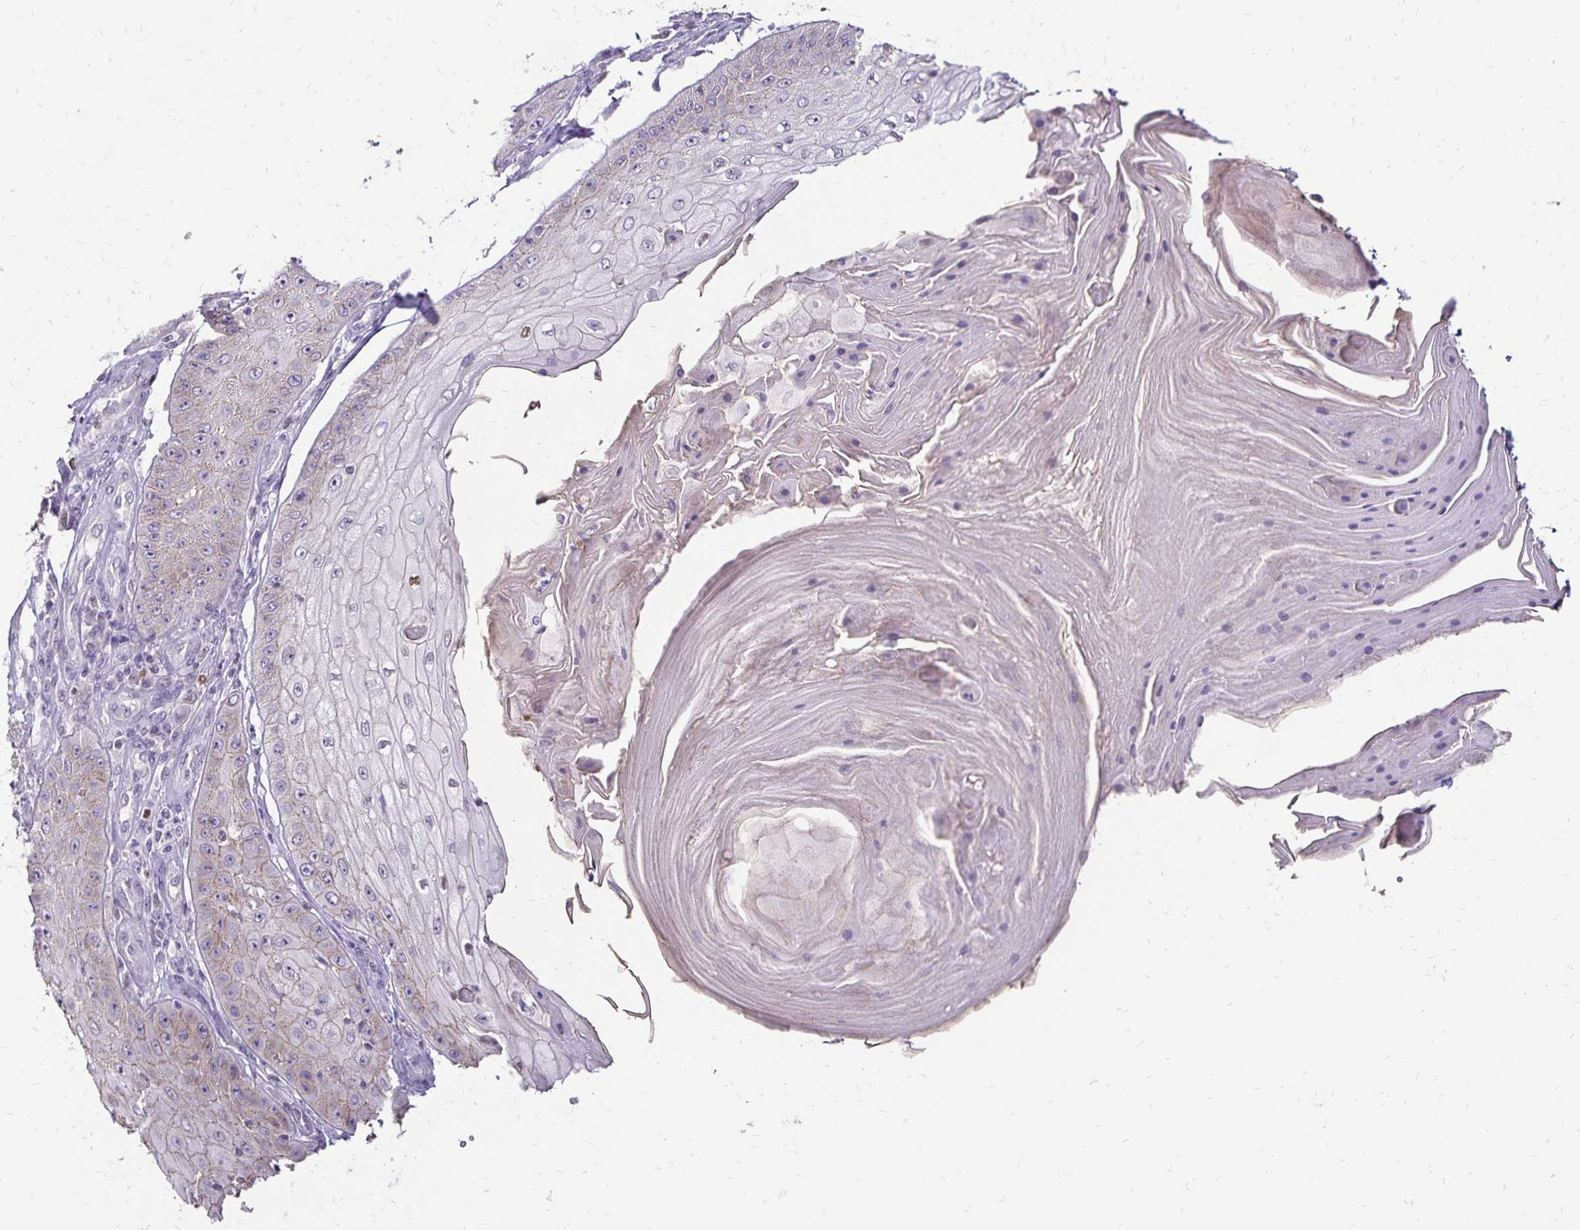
{"staining": {"intensity": "weak", "quantity": "<25%", "location": "cytoplasmic/membranous"}, "tissue": "skin cancer", "cell_type": "Tumor cells", "image_type": "cancer", "snomed": [{"axis": "morphology", "description": "Squamous cell carcinoma, NOS"}, {"axis": "topography", "description": "Skin"}], "caption": "The micrograph demonstrates no staining of tumor cells in skin squamous cell carcinoma.", "gene": "POLB", "patient": {"sex": "male", "age": 70}}